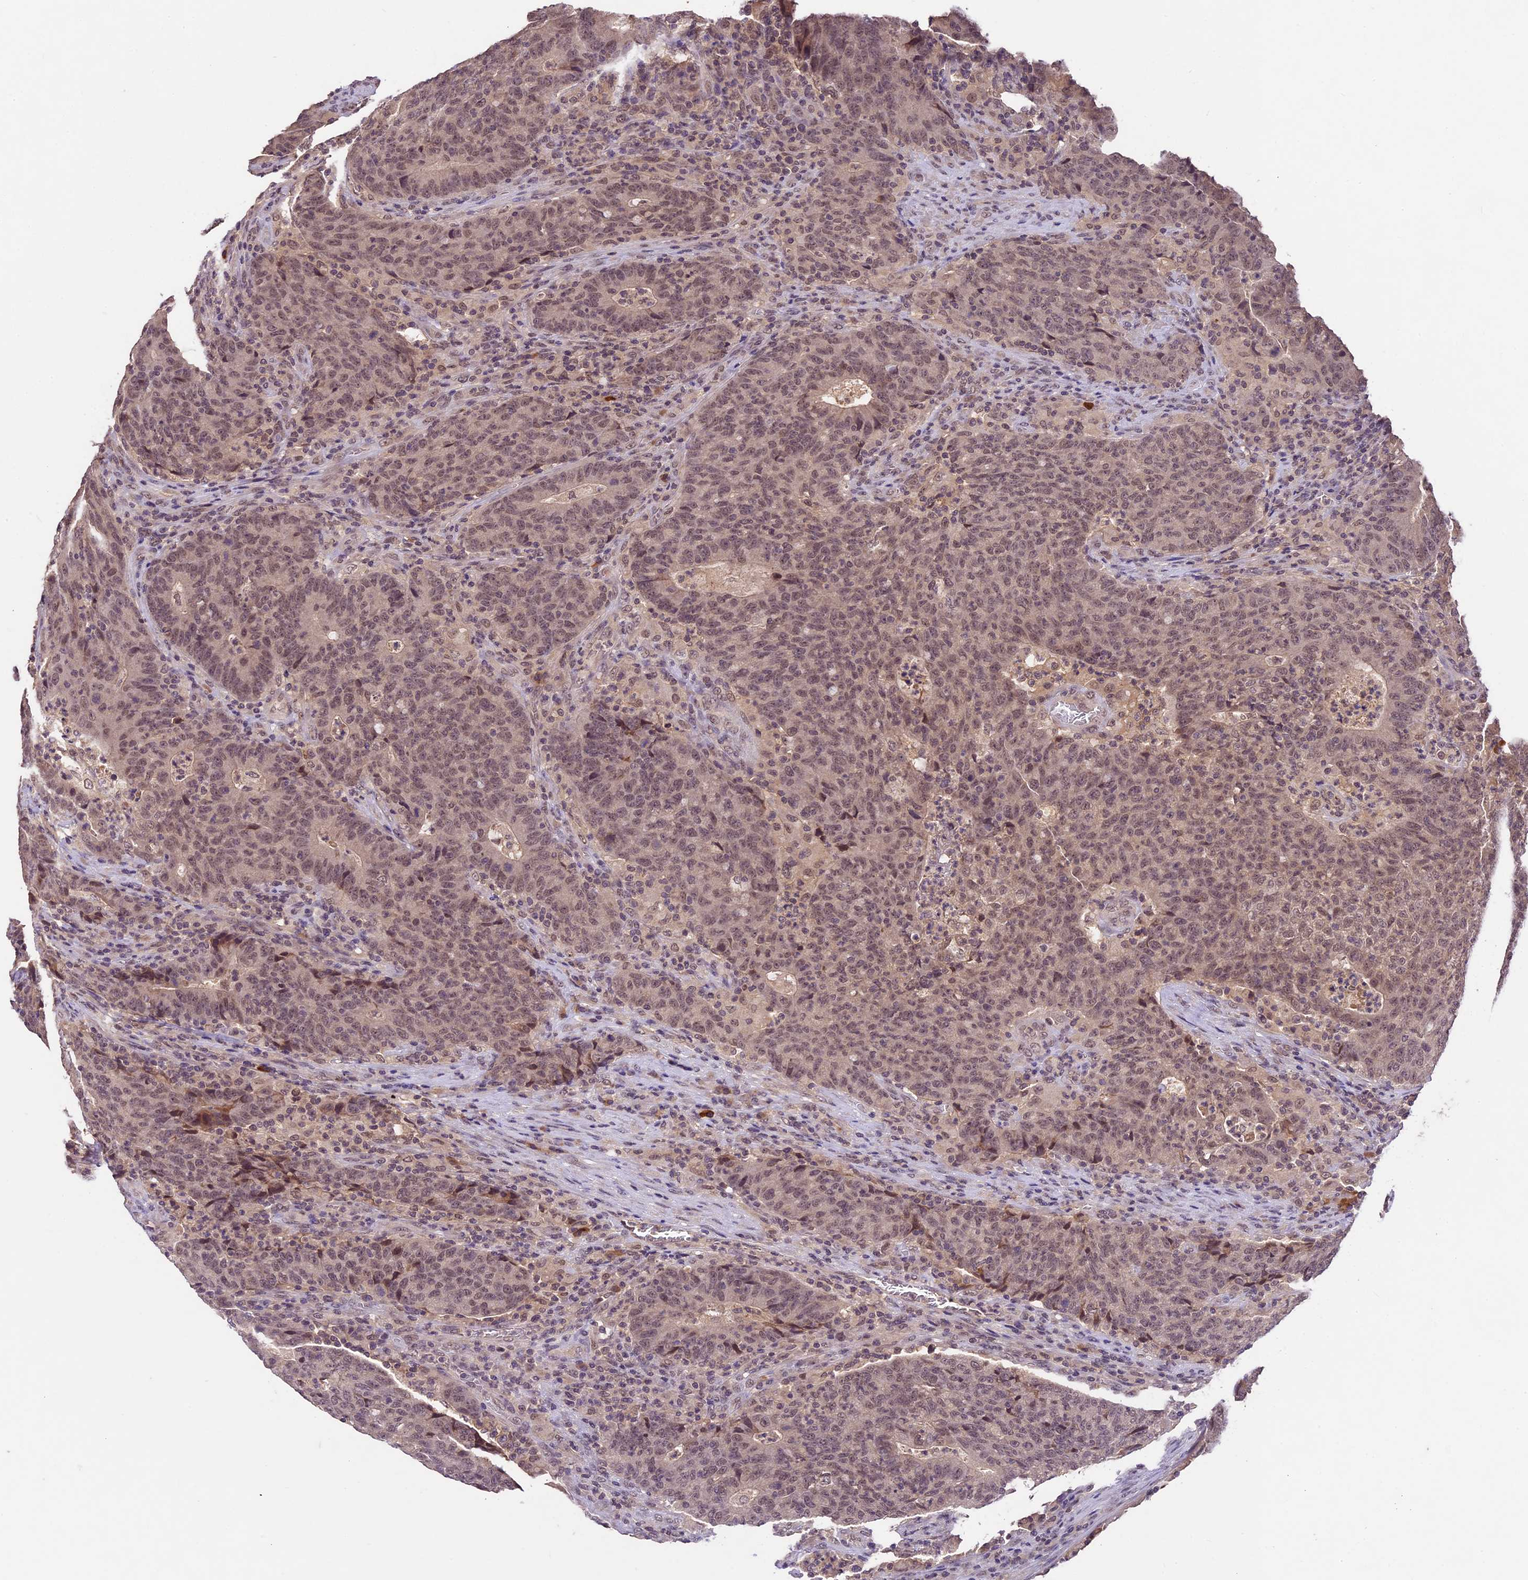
{"staining": {"intensity": "moderate", "quantity": ">75%", "location": "nuclear"}, "tissue": "colorectal cancer", "cell_type": "Tumor cells", "image_type": "cancer", "snomed": [{"axis": "morphology", "description": "Adenocarcinoma, NOS"}, {"axis": "topography", "description": "Colon"}], "caption": "Colorectal cancer (adenocarcinoma) stained for a protein (brown) demonstrates moderate nuclear positive positivity in approximately >75% of tumor cells.", "gene": "ATP10A", "patient": {"sex": "female", "age": 75}}